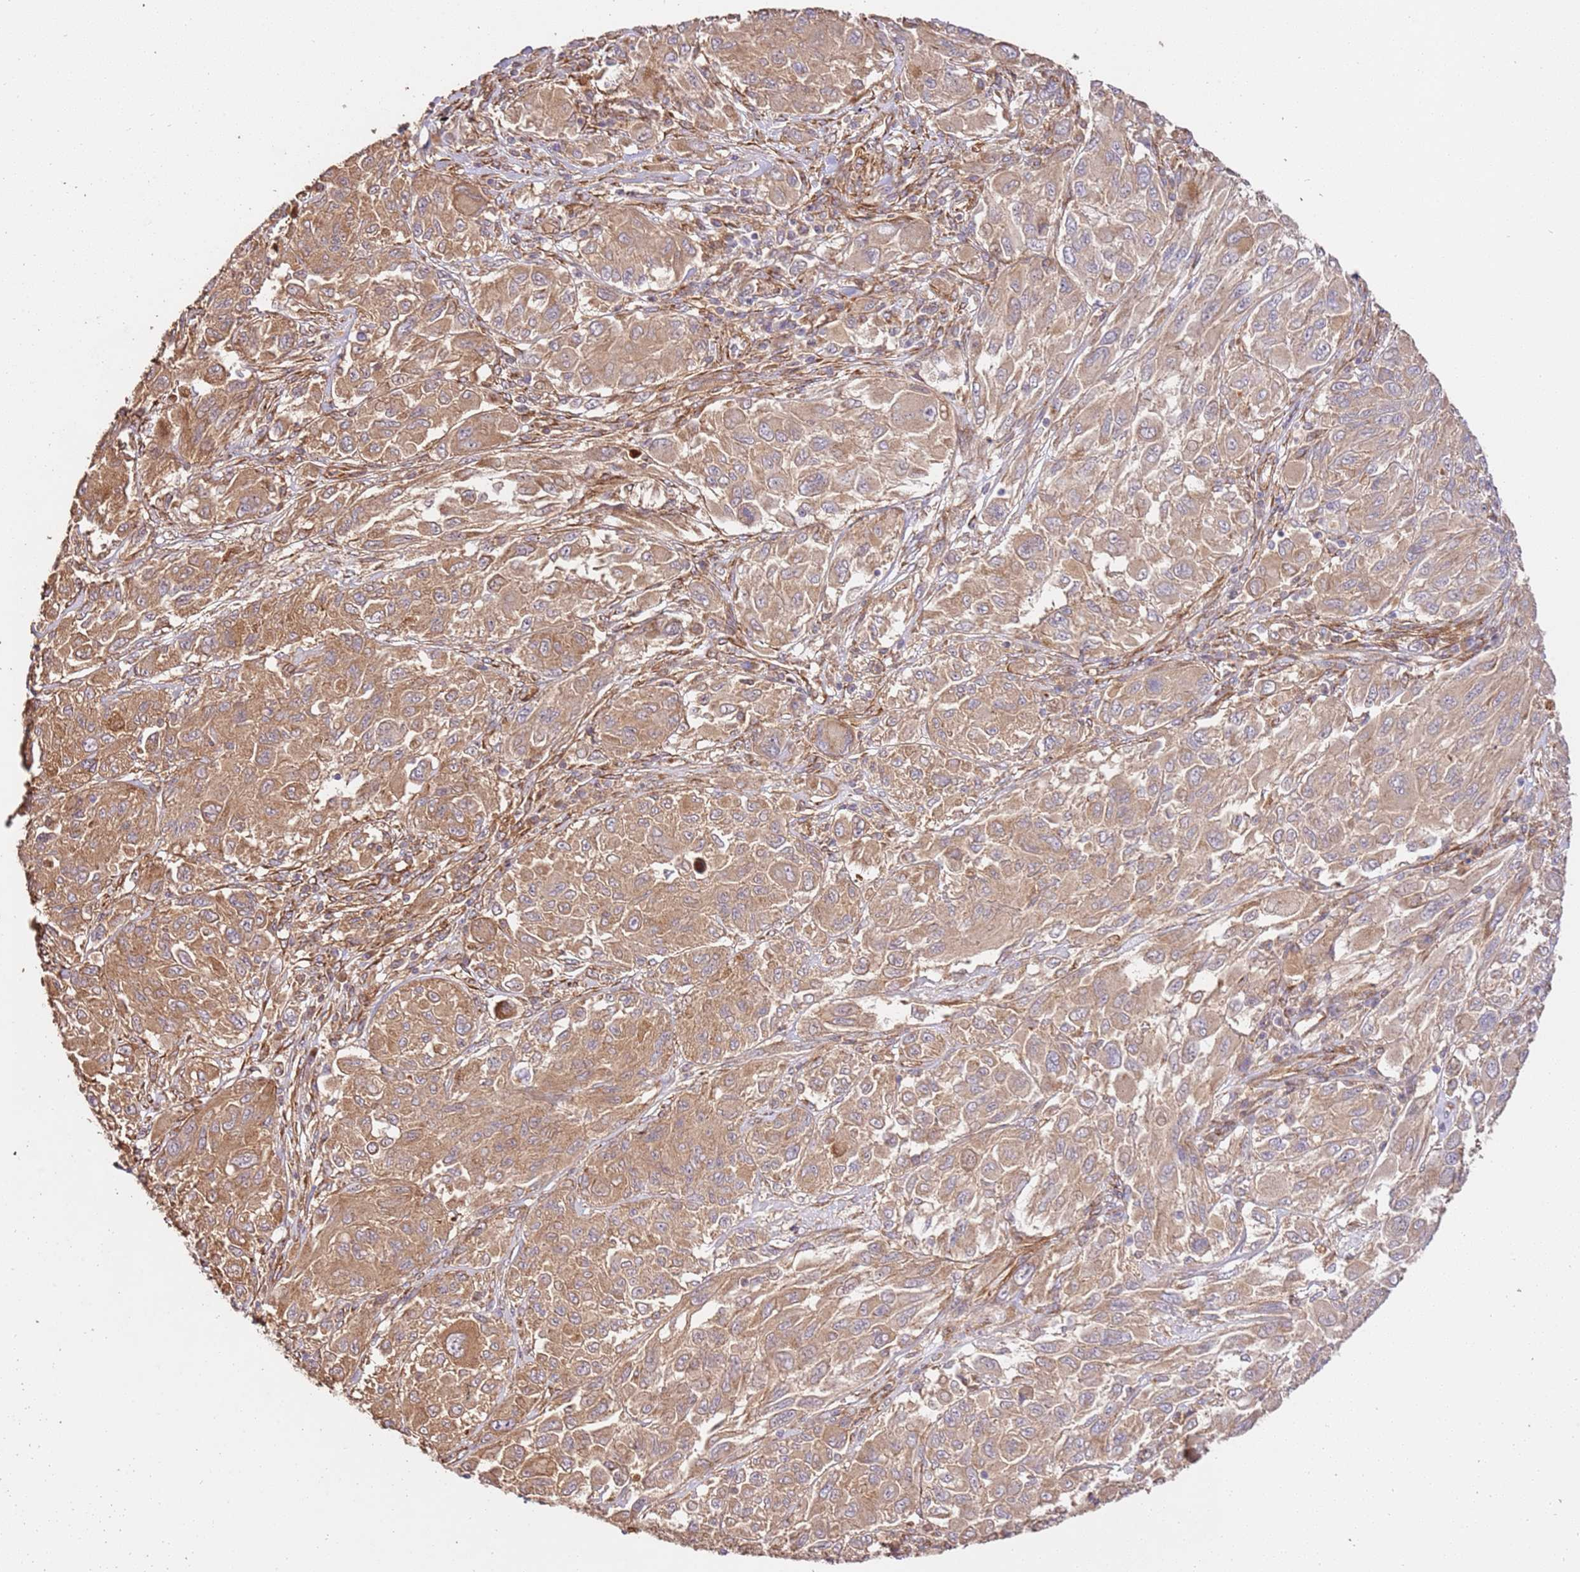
{"staining": {"intensity": "moderate", "quantity": ">75%", "location": "cytoplasmic/membranous"}, "tissue": "melanoma", "cell_type": "Tumor cells", "image_type": "cancer", "snomed": [{"axis": "morphology", "description": "Malignant melanoma, NOS"}, {"axis": "topography", "description": "Skin"}], "caption": "IHC of malignant melanoma displays medium levels of moderate cytoplasmic/membranous expression in approximately >75% of tumor cells.", "gene": "ZBTB39", "patient": {"sex": "female", "age": 91}}